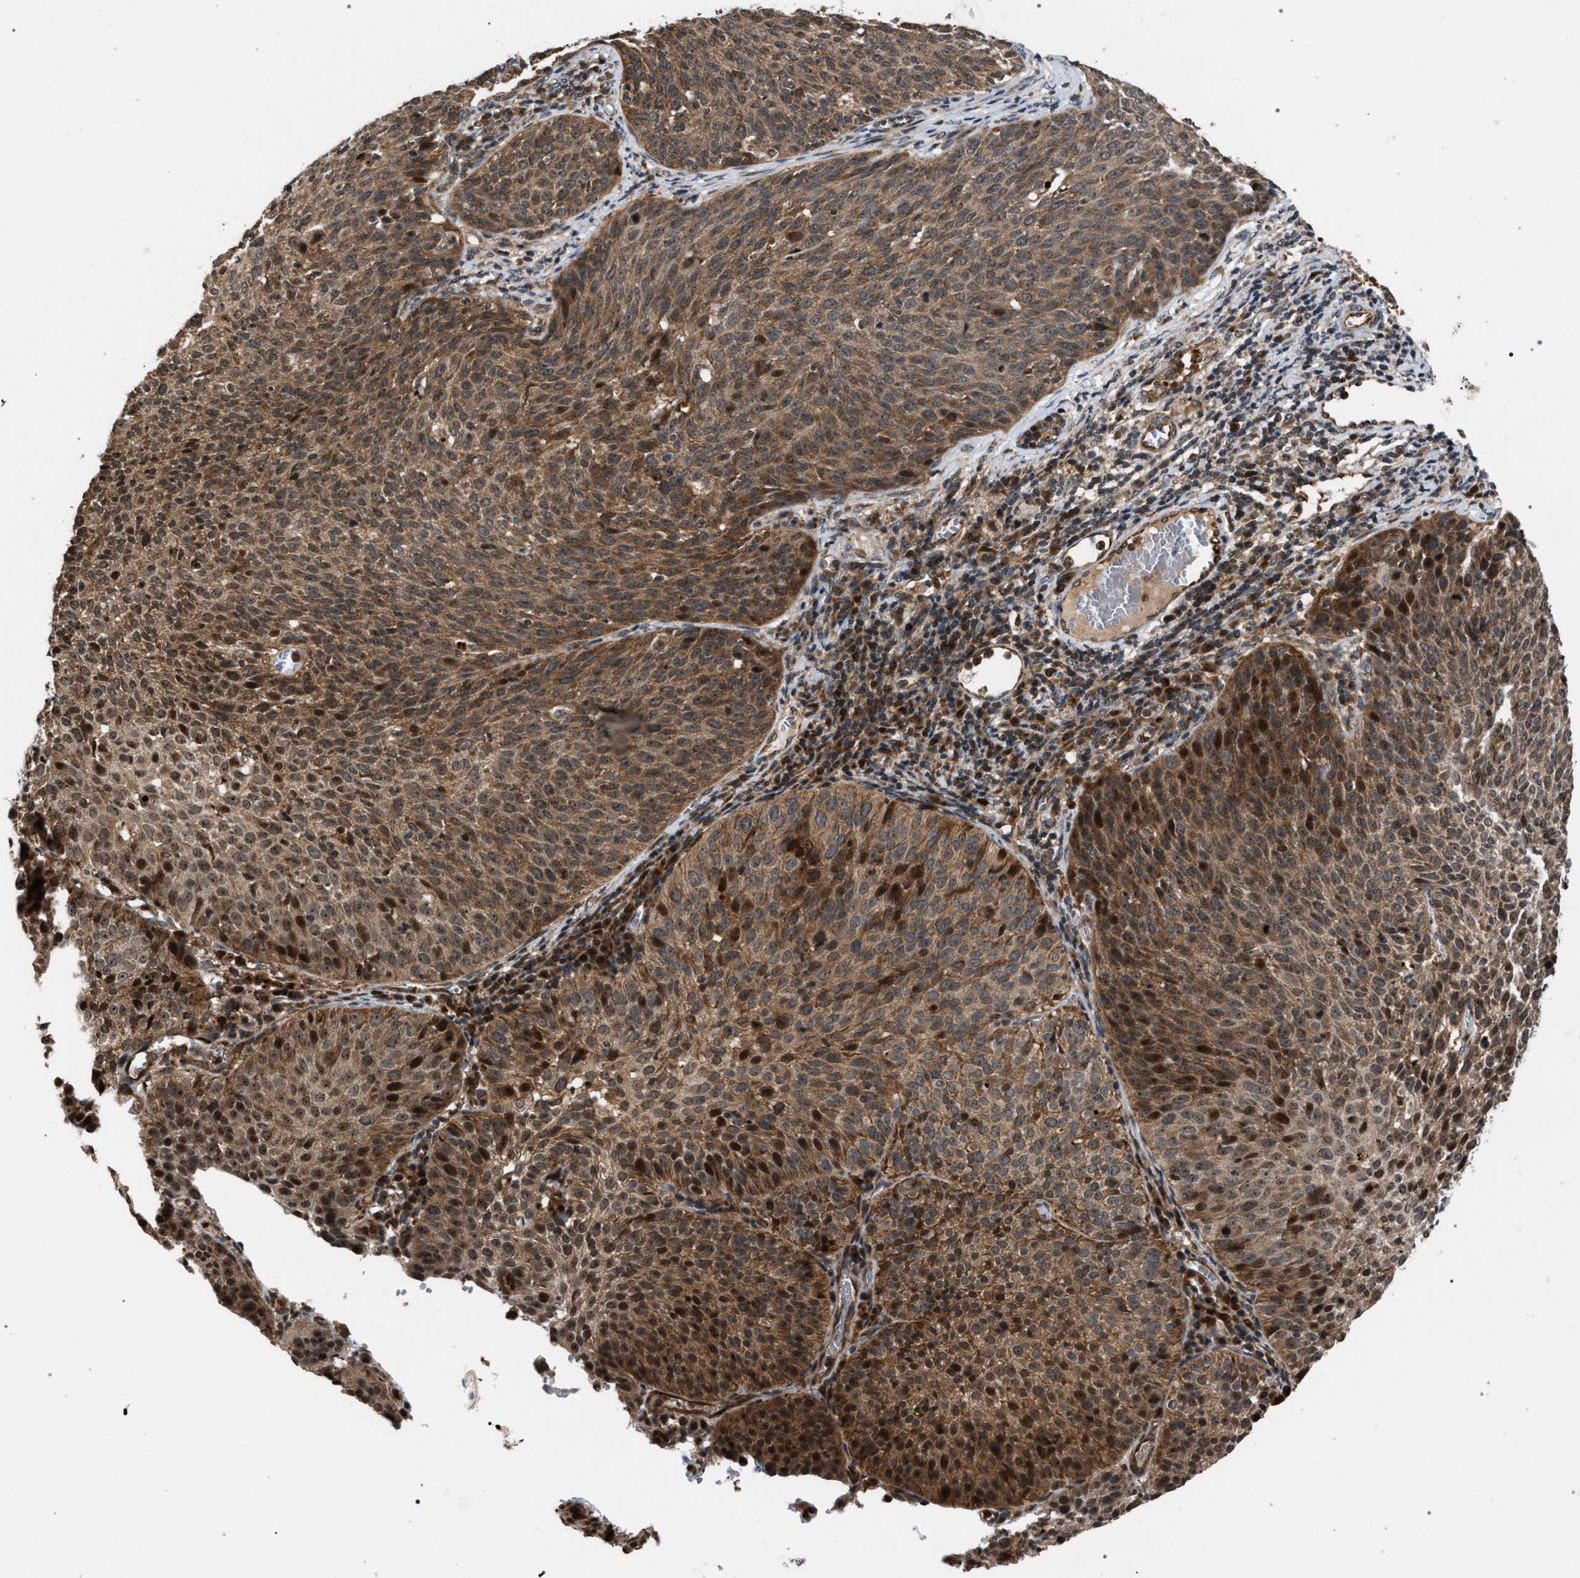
{"staining": {"intensity": "moderate", "quantity": ">75%", "location": "cytoplasmic/membranous"}, "tissue": "cervical cancer", "cell_type": "Tumor cells", "image_type": "cancer", "snomed": [{"axis": "morphology", "description": "Squamous cell carcinoma, NOS"}, {"axis": "topography", "description": "Cervix"}], "caption": "Tumor cells exhibit moderate cytoplasmic/membranous staining in about >75% of cells in cervical squamous cell carcinoma.", "gene": "IRAK4", "patient": {"sex": "female", "age": 38}}